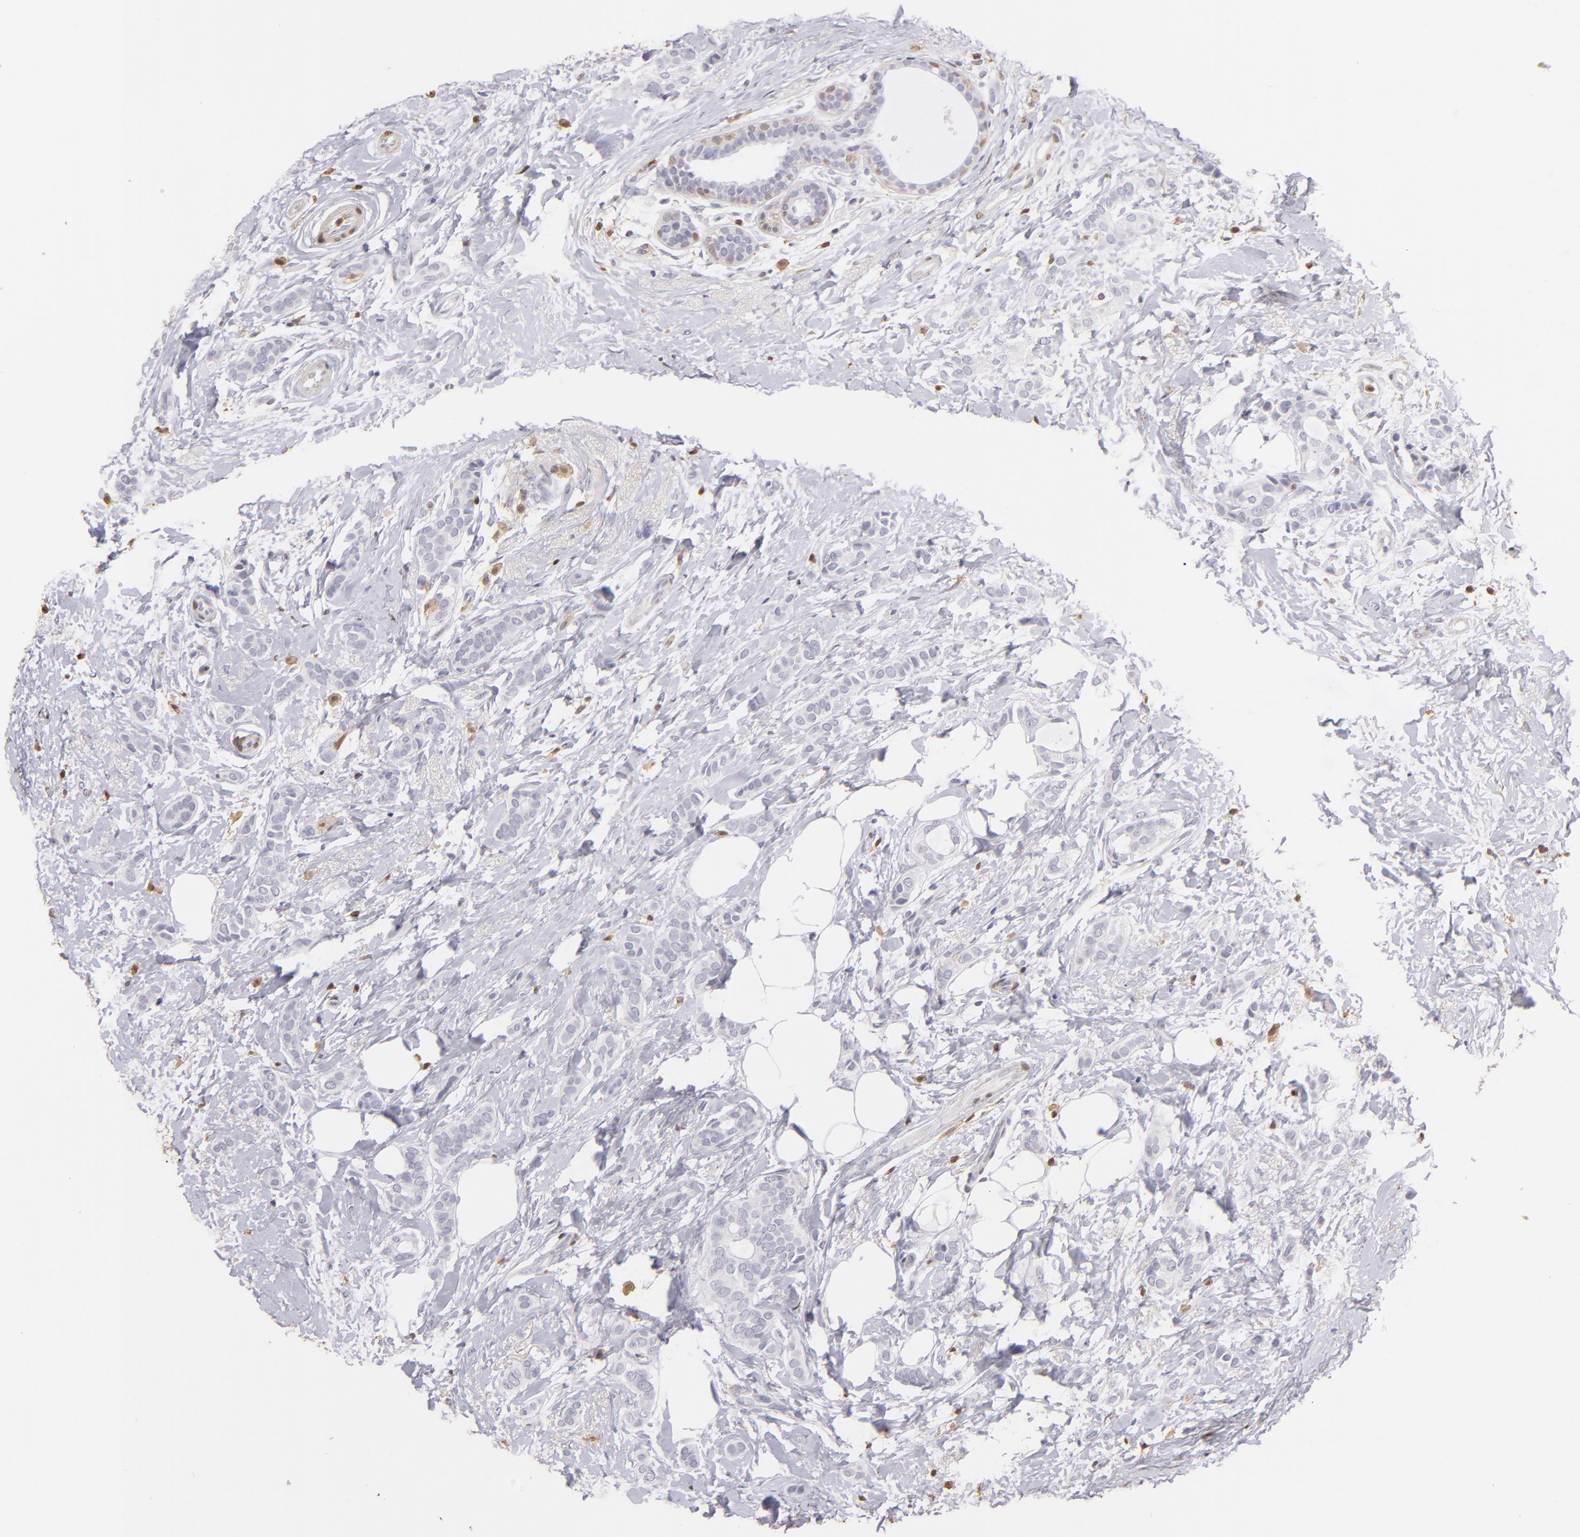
{"staining": {"intensity": "moderate", "quantity": "<25%", "location": "cytoplasmic/membranous,nuclear"}, "tissue": "breast cancer", "cell_type": "Tumor cells", "image_type": "cancer", "snomed": [{"axis": "morphology", "description": "Duct carcinoma"}, {"axis": "topography", "description": "Breast"}], "caption": "Moderate cytoplasmic/membranous and nuclear protein positivity is appreciated in about <25% of tumor cells in breast infiltrating ductal carcinoma. (DAB IHC, brown staining for protein, blue staining for nuclei).", "gene": "S100A2", "patient": {"sex": "female", "age": 54}}